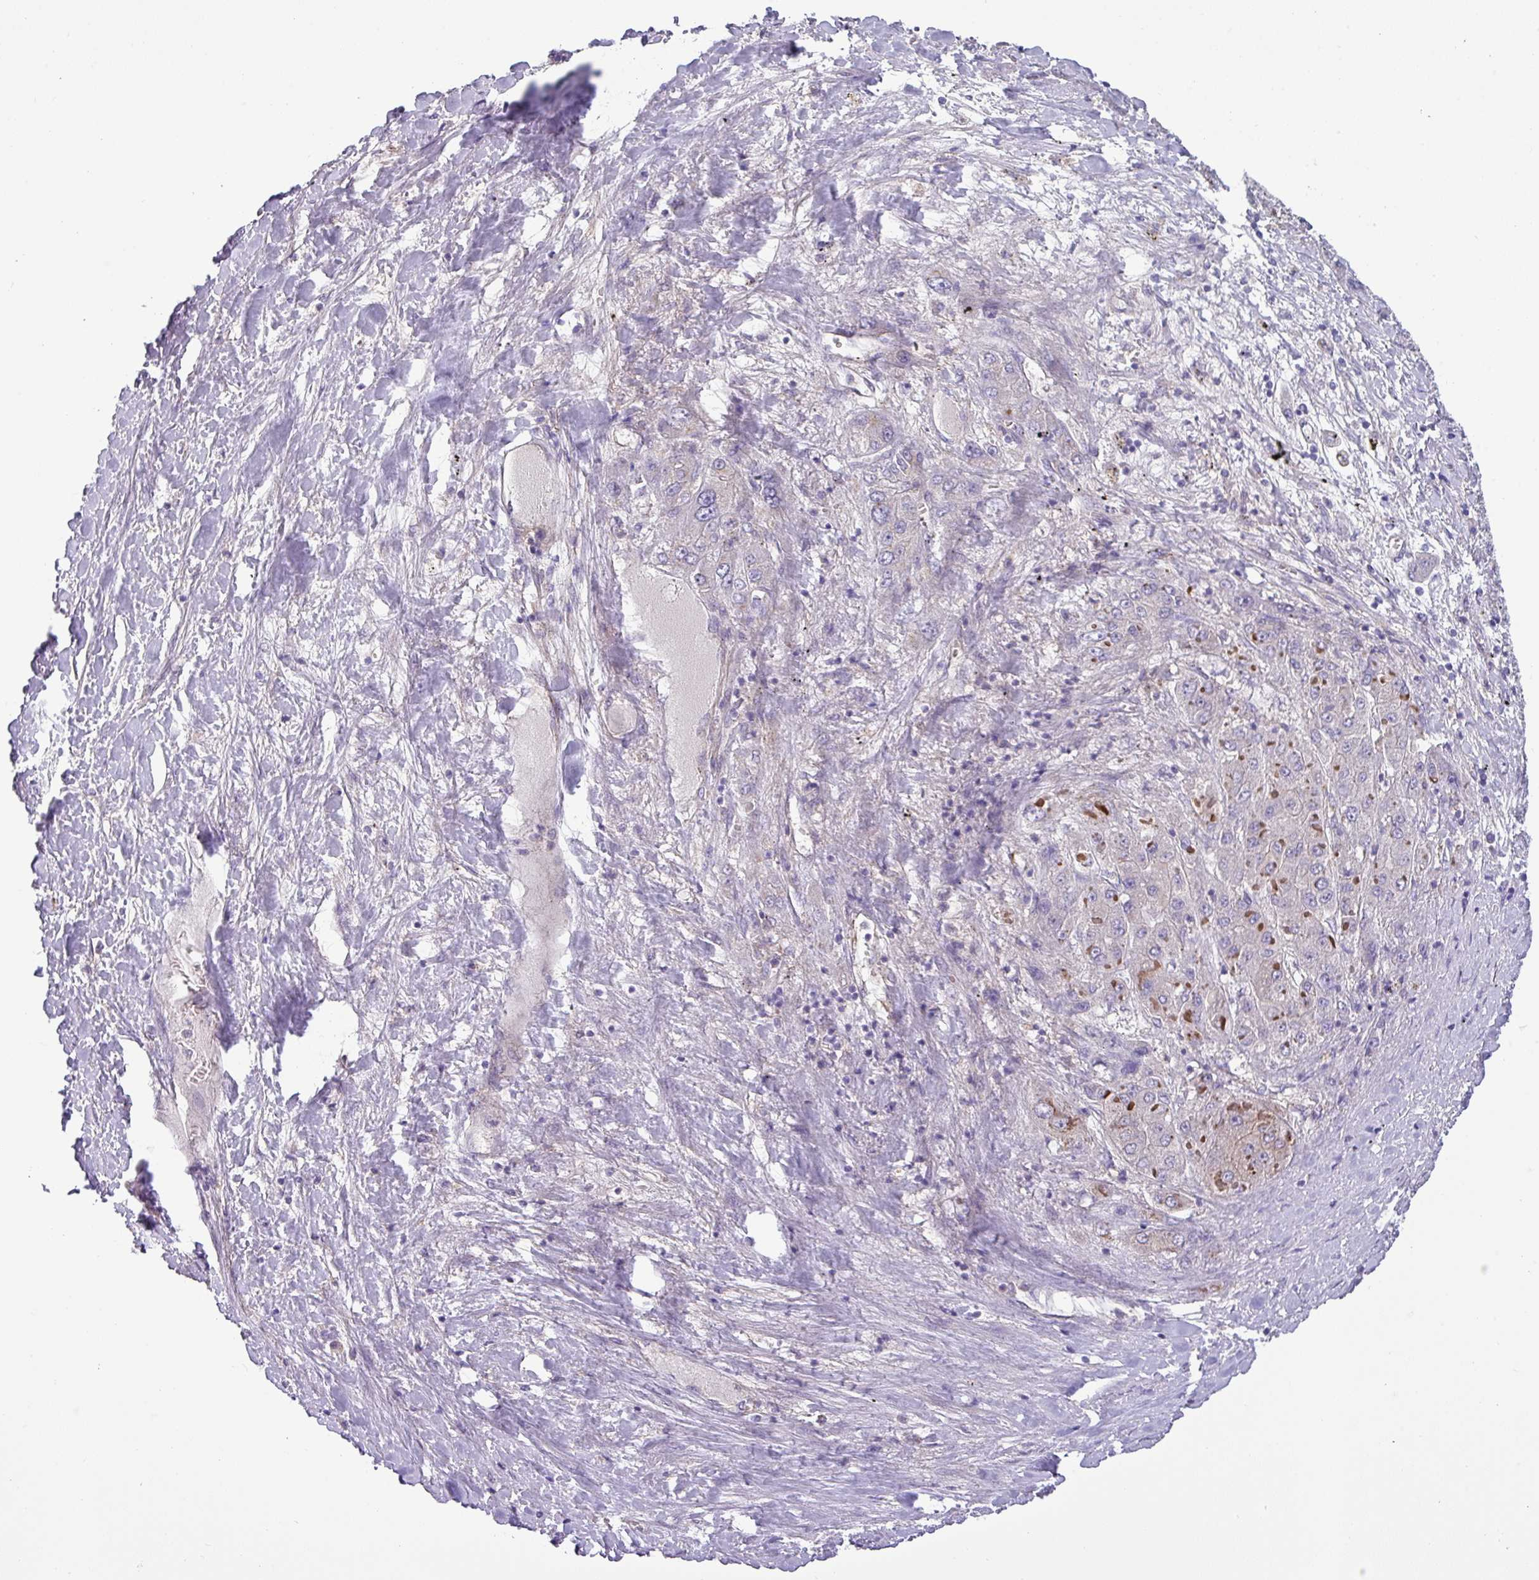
{"staining": {"intensity": "negative", "quantity": "none", "location": "none"}, "tissue": "liver cancer", "cell_type": "Tumor cells", "image_type": "cancer", "snomed": [{"axis": "morphology", "description": "Carcinoma, Hepatocellular, NOS"}, {"axis": "topography", "description": "Liver"}], "caption": "IHC histopathology image of hepatocellular carcinoma (liver) stained for a protein (brown), which demonstrates no positivity in tumor cells.", "gene": "SLC23A2", "patient": {"sex": "female", "age": 73}}